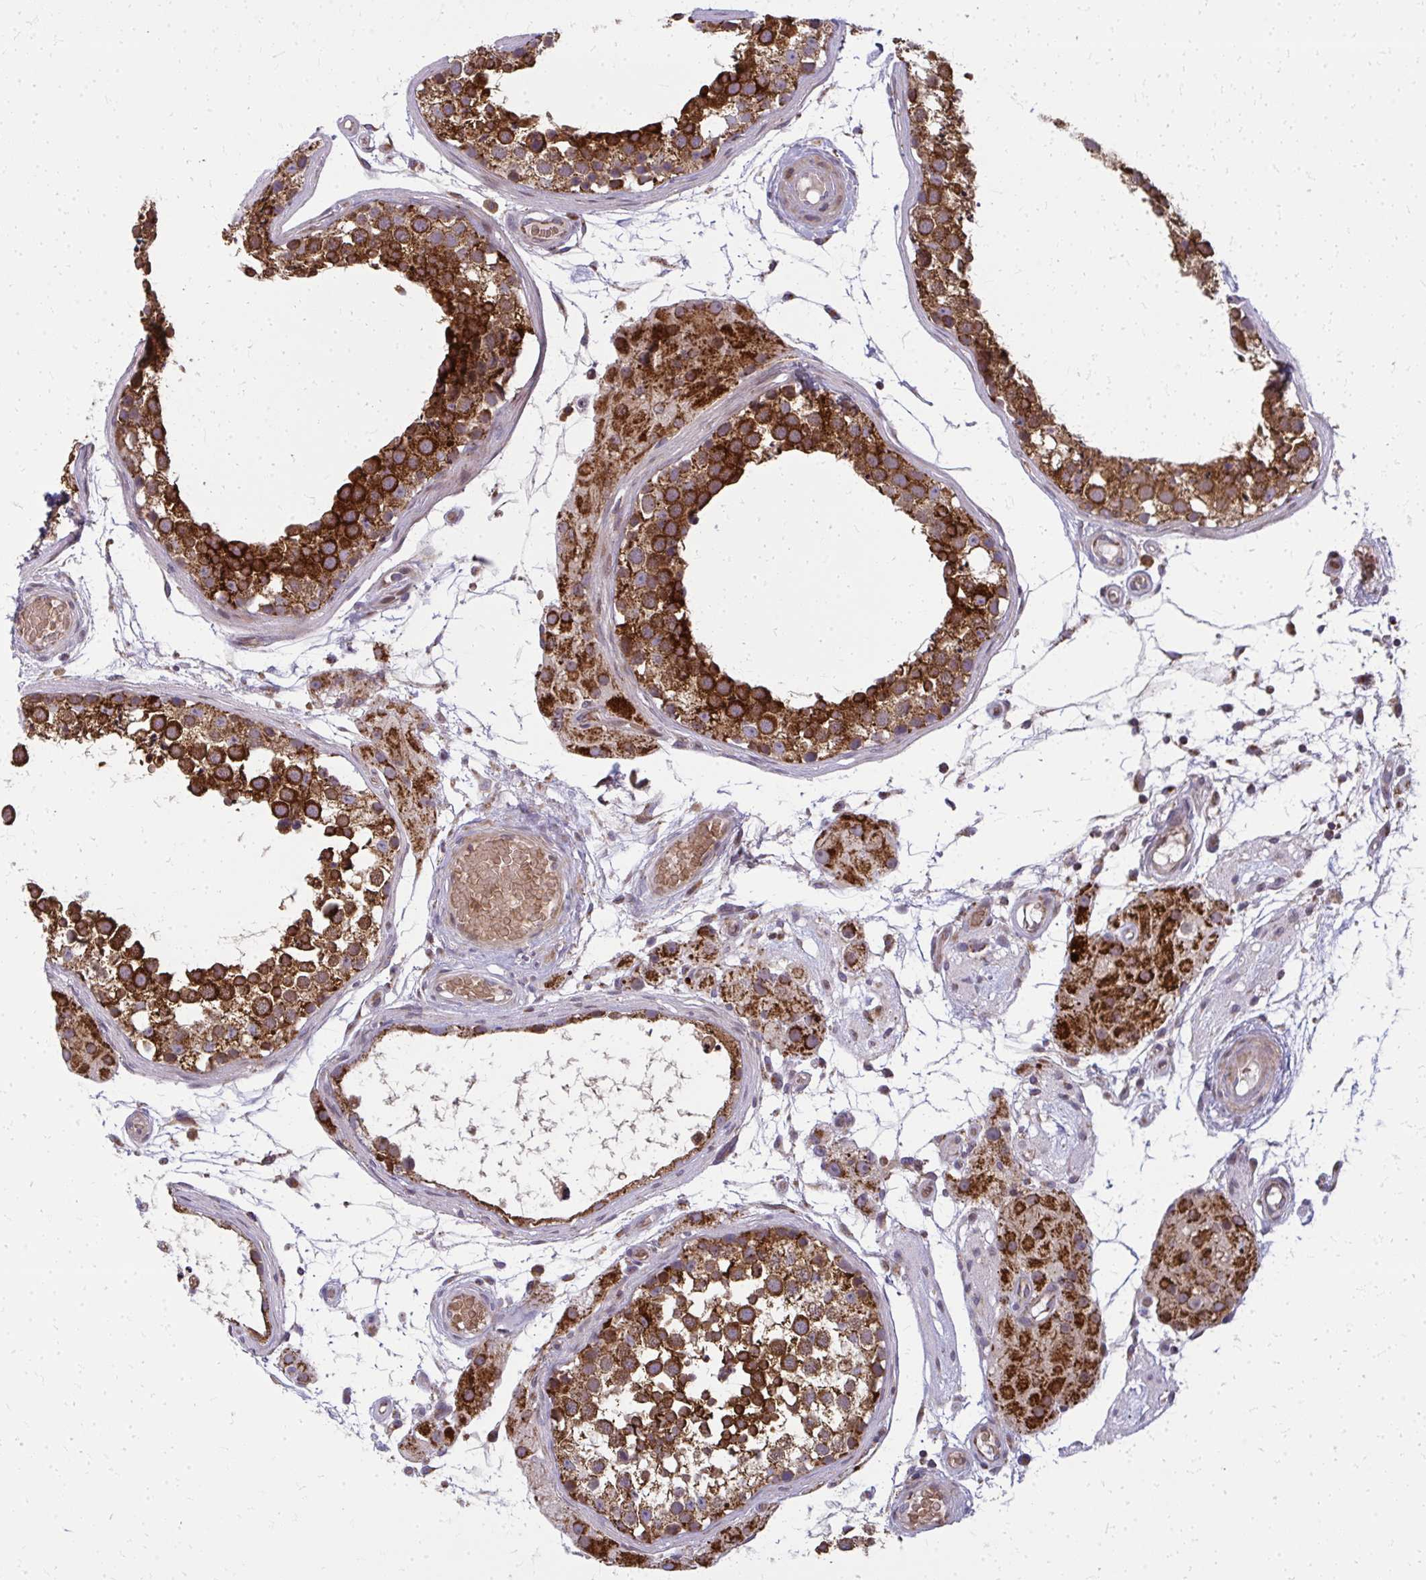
{"staining": {"intensity": "strong", "quantity": ">75%", "location": "cytoplasmic/membranous"}, "tissue": "testis", "cell_type": "Cells in seminiferous ducts", "image_type": "normal", "snomed": [{"axis": "morphology", "description": "Normal tissue, NOS"}, {"axis": "morphology", "description": "Seminoma, NOS"}, {"axis": "topography", "description": "Testis"}], "caption": "Protein expression analysis of unremarkable human testis reveals strong cytoplasmic/membranous staining in approximately >75% of cells in seminiferous ducts.", "gene": "MCCC1", "patient": {"sex": "male", "age": 65}}